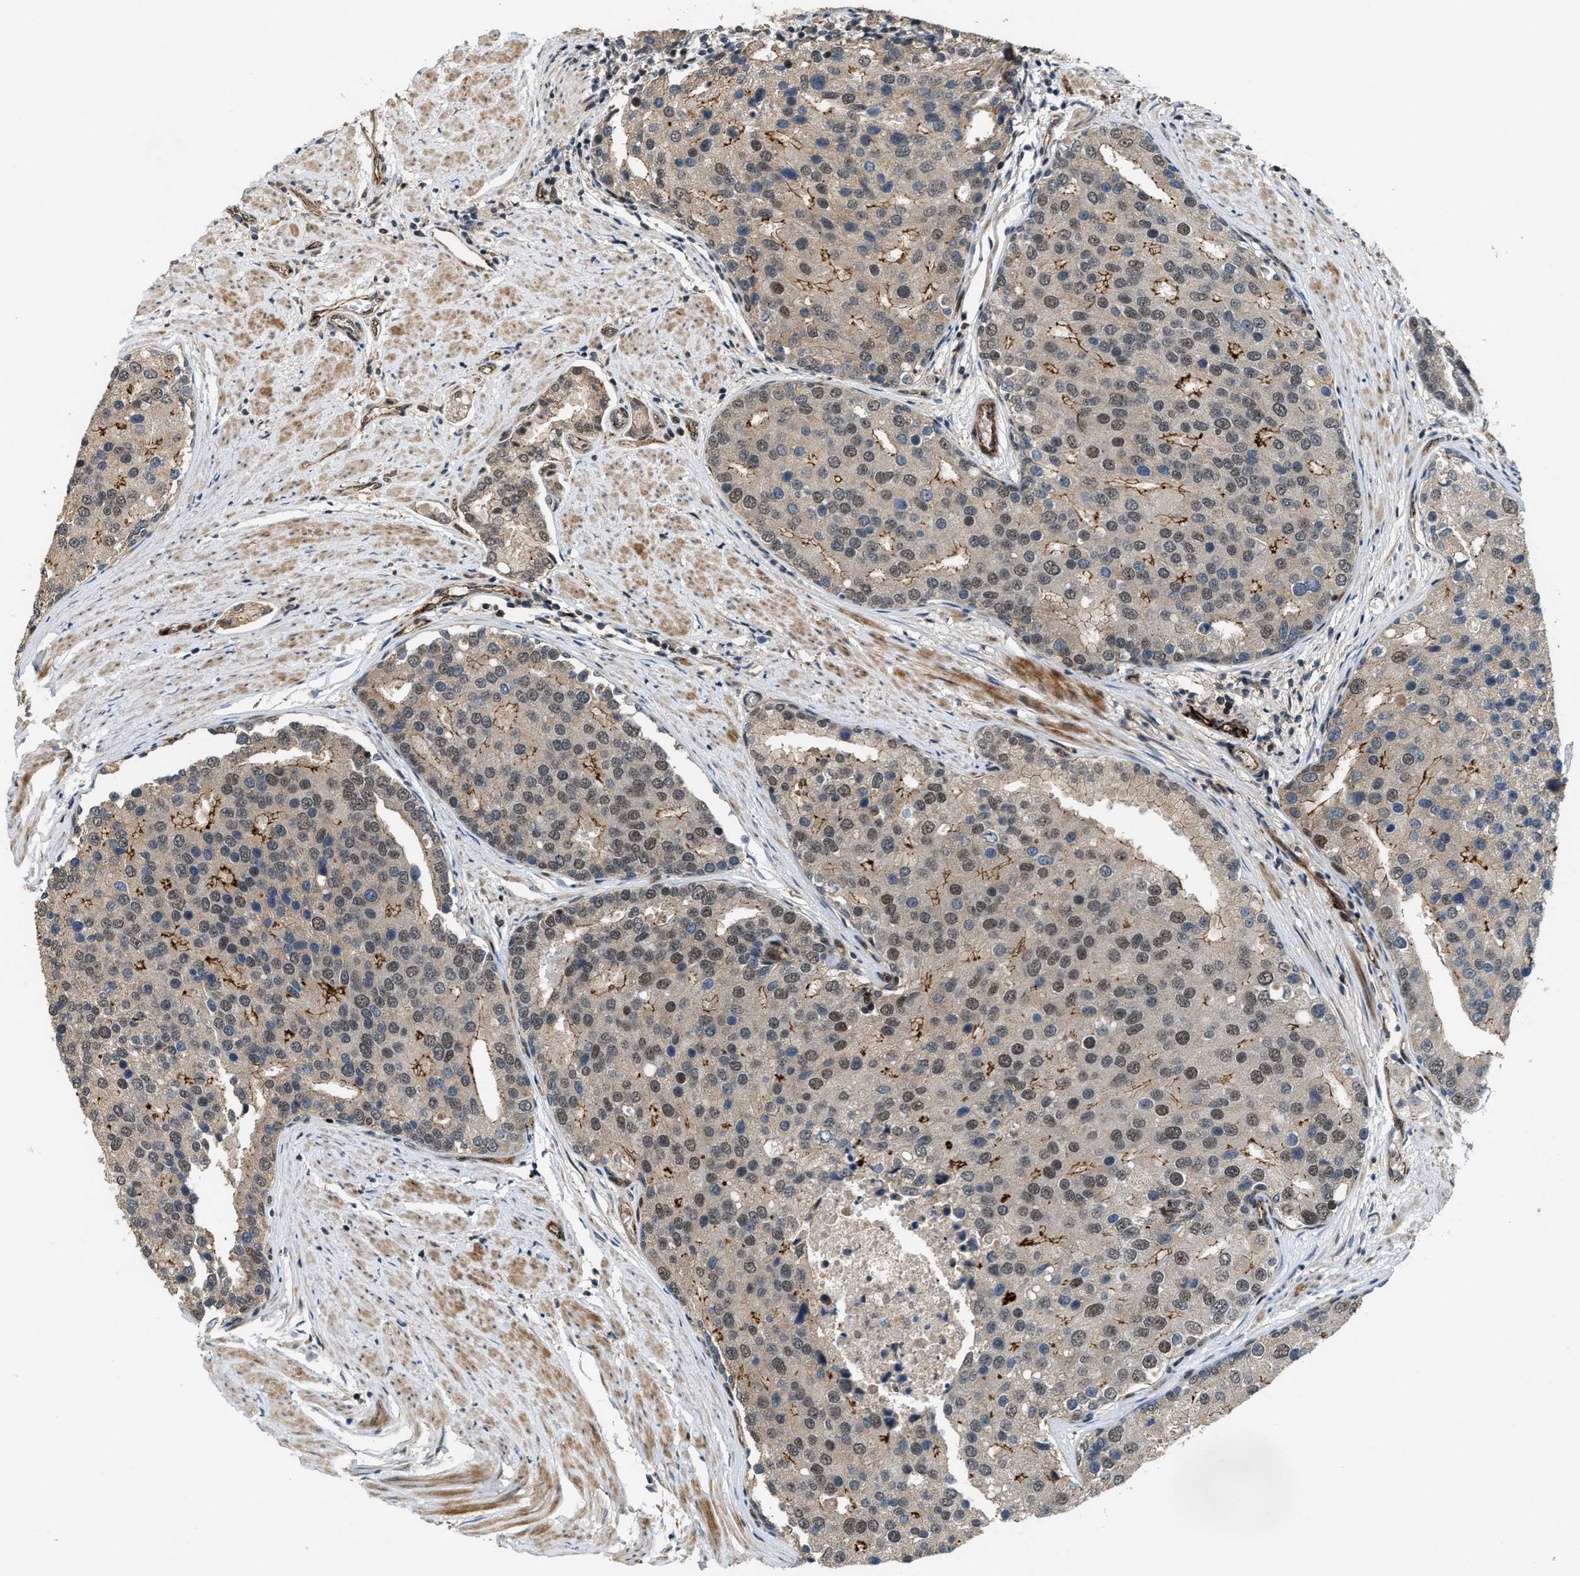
{"staining": {"intensity": "weak", "quantity": "25%-75%", "location": "nuclear"}, "tissue": "prostate cancer", "cell_type": "Tumor cells", "image_type": "cancer", "snomed": [{"axis": "morphology", "description": "Adenocarcinoma, High grade"}, {"axis": "topography", "description": "Prostate"}], "caption": "IHC photomicrograph of neoplastic tissue: human prostate cancer stained using IHC displays low levels of weak protein expression localized specifically in the nuclear of tumor cells, appearing as a nuclear brown color.", "gene": "DPF2", "patient": {"sex": "male", "age": 50}}